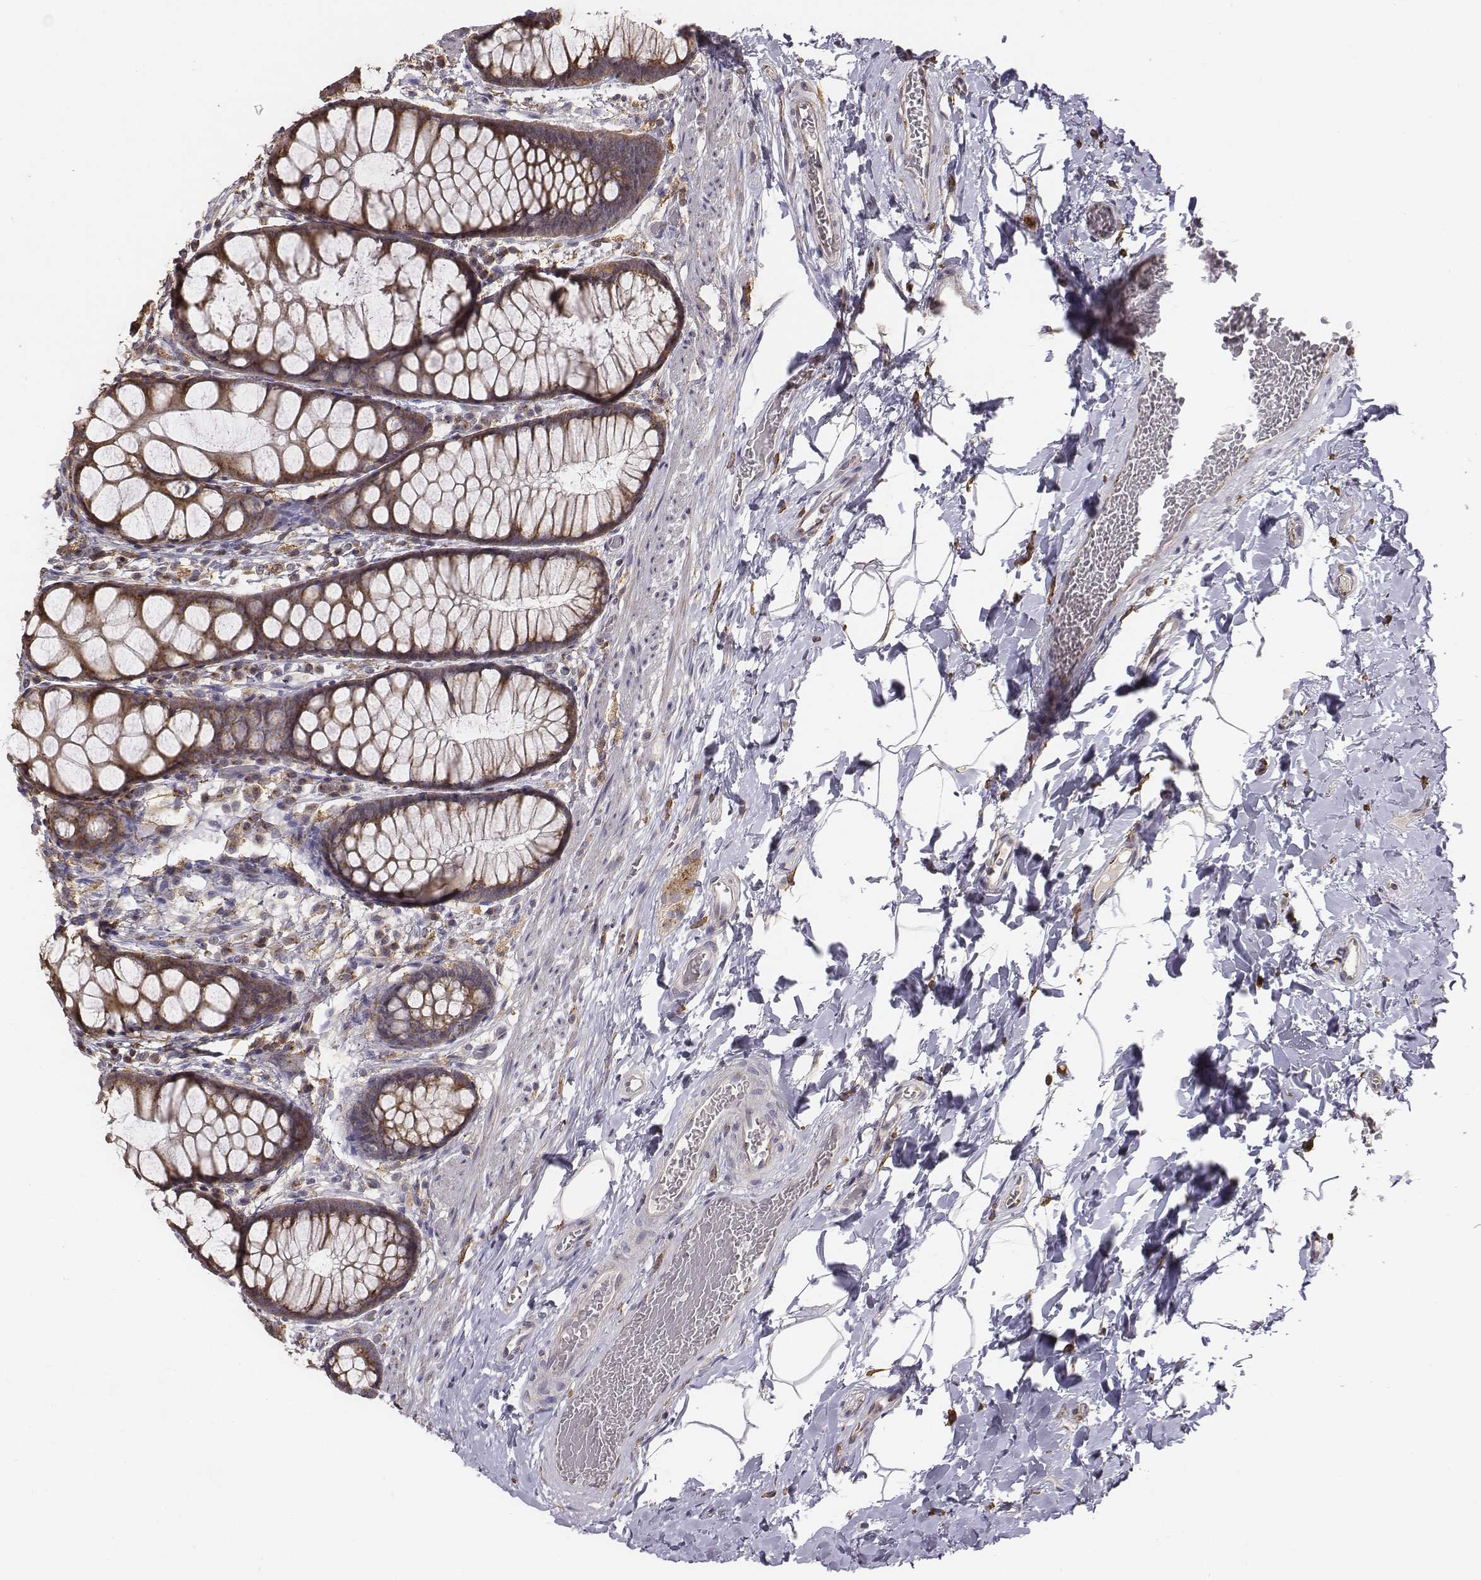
{"staining": {"intensity": "strong", "quantity": ">75%", "location": "cytoplasmic/membranous"}, "tissue": "rectum", "cell_type": "Glandular cells", "image_type": "normal", "snomed": [{"axis": "morphology", "description": "Normal tissue, NOS"}, {"axis": "topography", "description": "Rectum"}], "caption": "Protein staining reveals strong cytoplasmic/membranous staining in approximately >75% of glandular cells in benign rectum.", "gene": "AP1B1", "patient": {"sex": "female", "age": 62}}